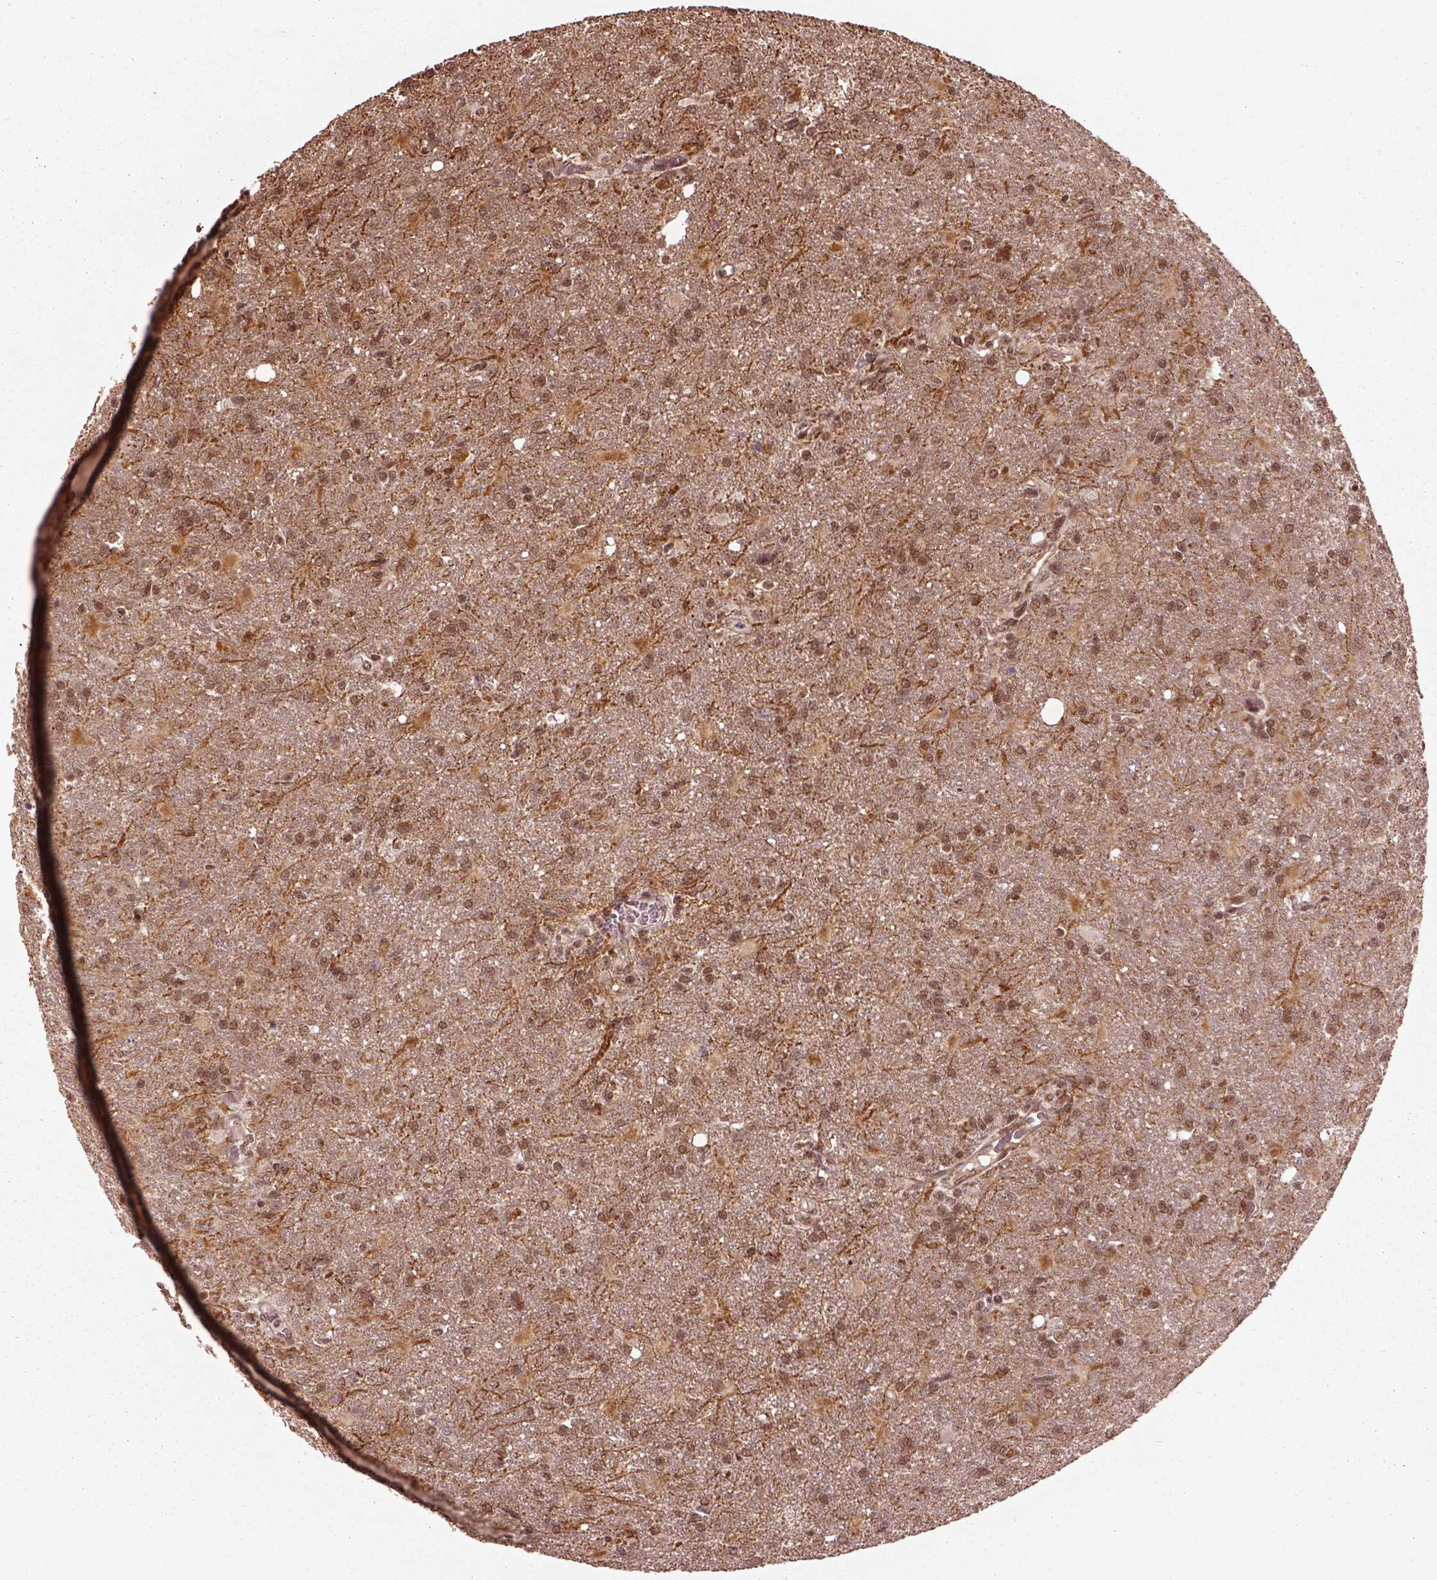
{"staining": {"intensity": "moderate", "quantity": ">75%", "location": "nuclear"}, "tissue": "glioma", "cell_type": "Tumor cells", "image_type": "cancer", "snomed": [{"axis": "morphology", "description": "Glioma, malignant, High grade"}, {"axis": "topography", "description": "Brain"}], "caption": "Immunohistochemistry photomicrograph of high-grade glioma (malignant) stained for a protein (brown), which shows medium levels of moderate nuclear staining in approximately >75% of tumor cells.", "gene": "BRD9", "patient": {"sex": "male", "age": 68}}